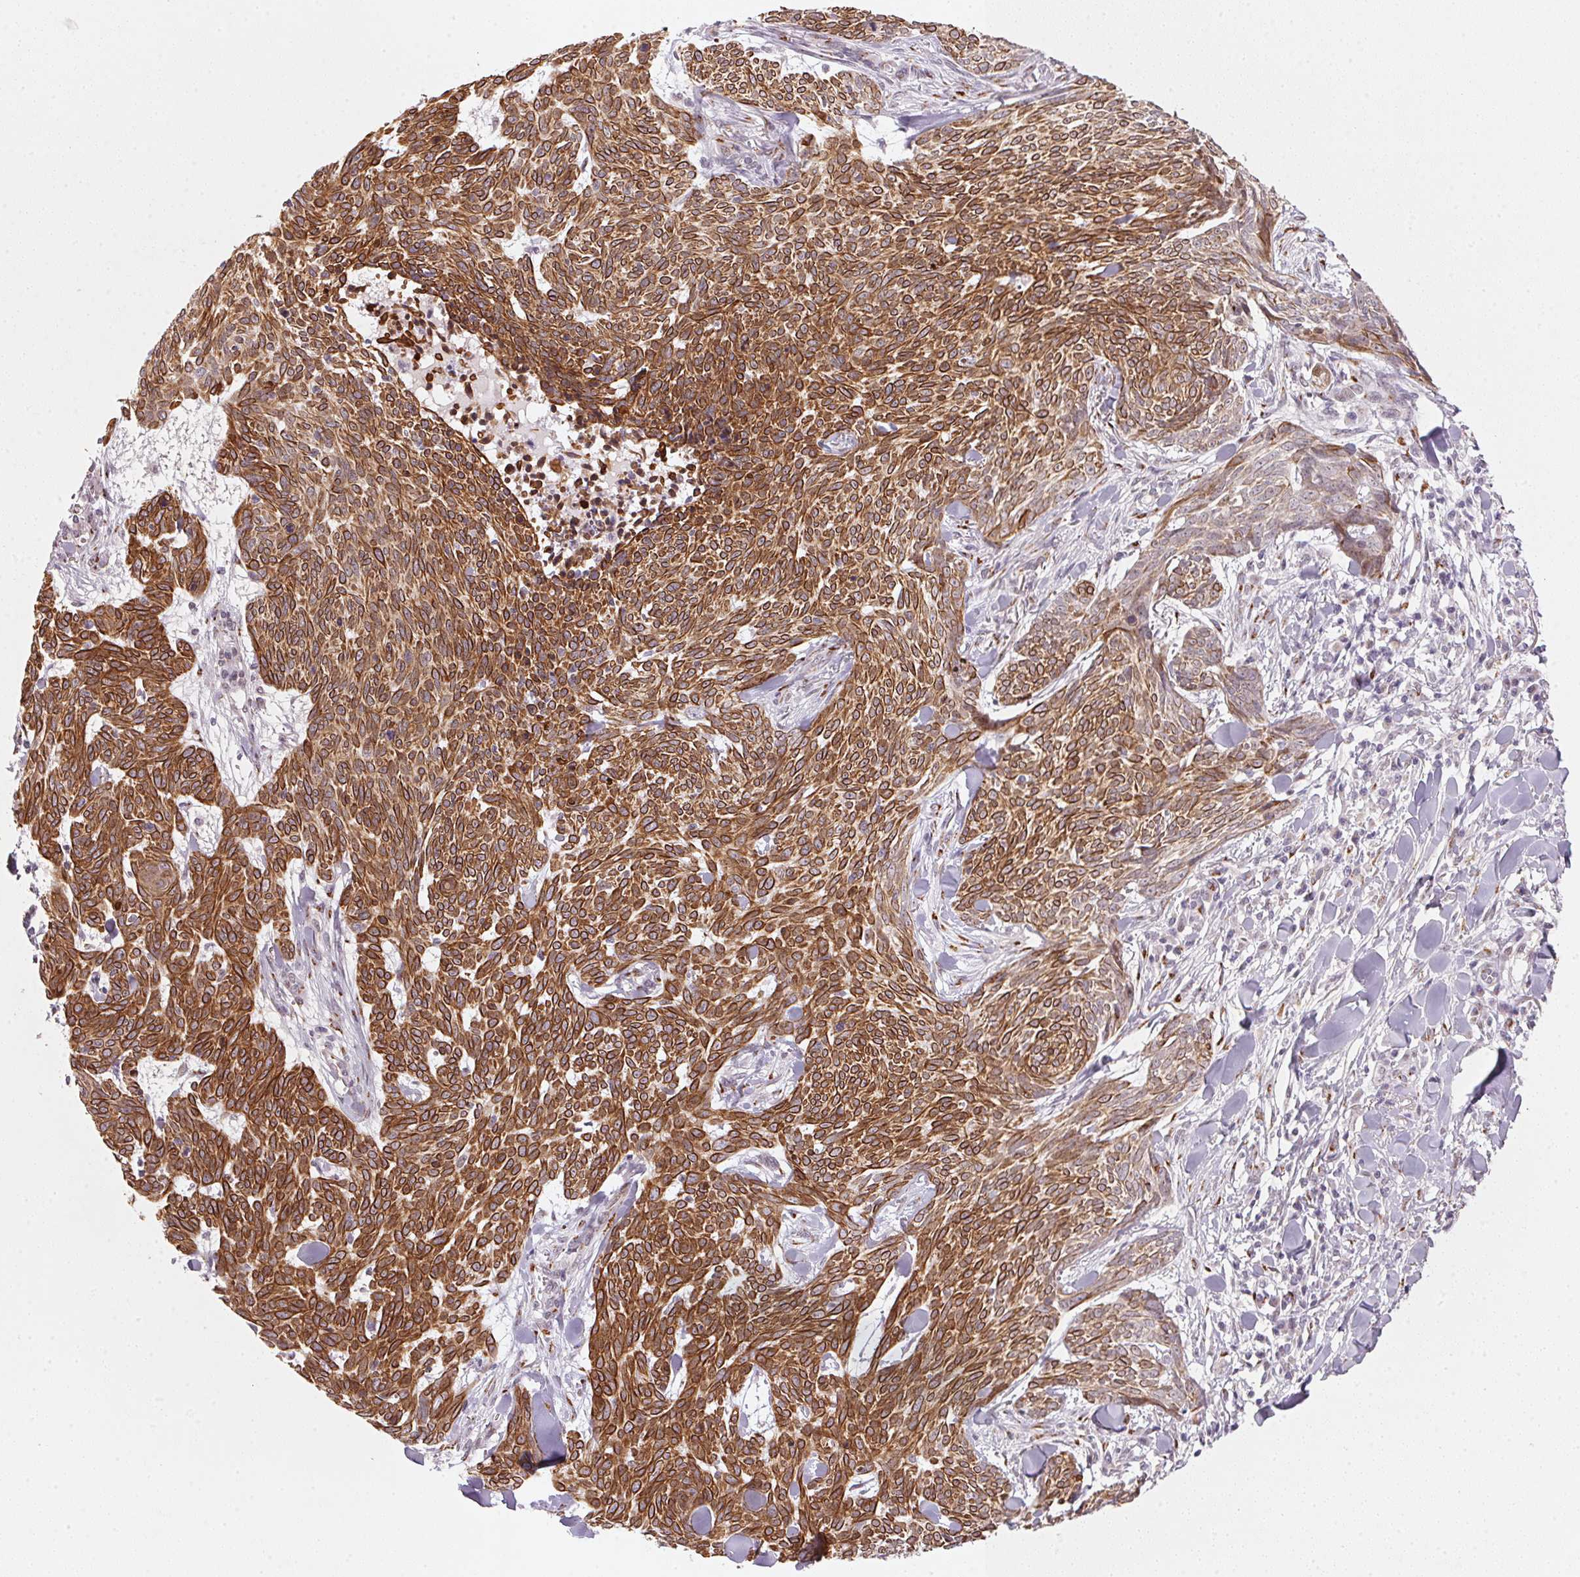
{"staining": {"intensity": "strong", "quantity": ">75%", "location": "cytoplasmic/membranous"}, "tissue": "skin cancer", "cell_type": "Tumor cells", "image_type": "cancer", "snomed": [{"axis": "morphology", "description": "Basal cell carcinoma"}, {"axis": "topography", "description": "Skin"}], "caption": "This image shows immunohistochemistry (IHC) staining of skin cancer (basal cell carcinoma), with high strong cytoplasmic/membranous staining in approximately >75% of tumor cells.", "gene": "RAB22A", "patient": {"sex": "female", "age": 93}}